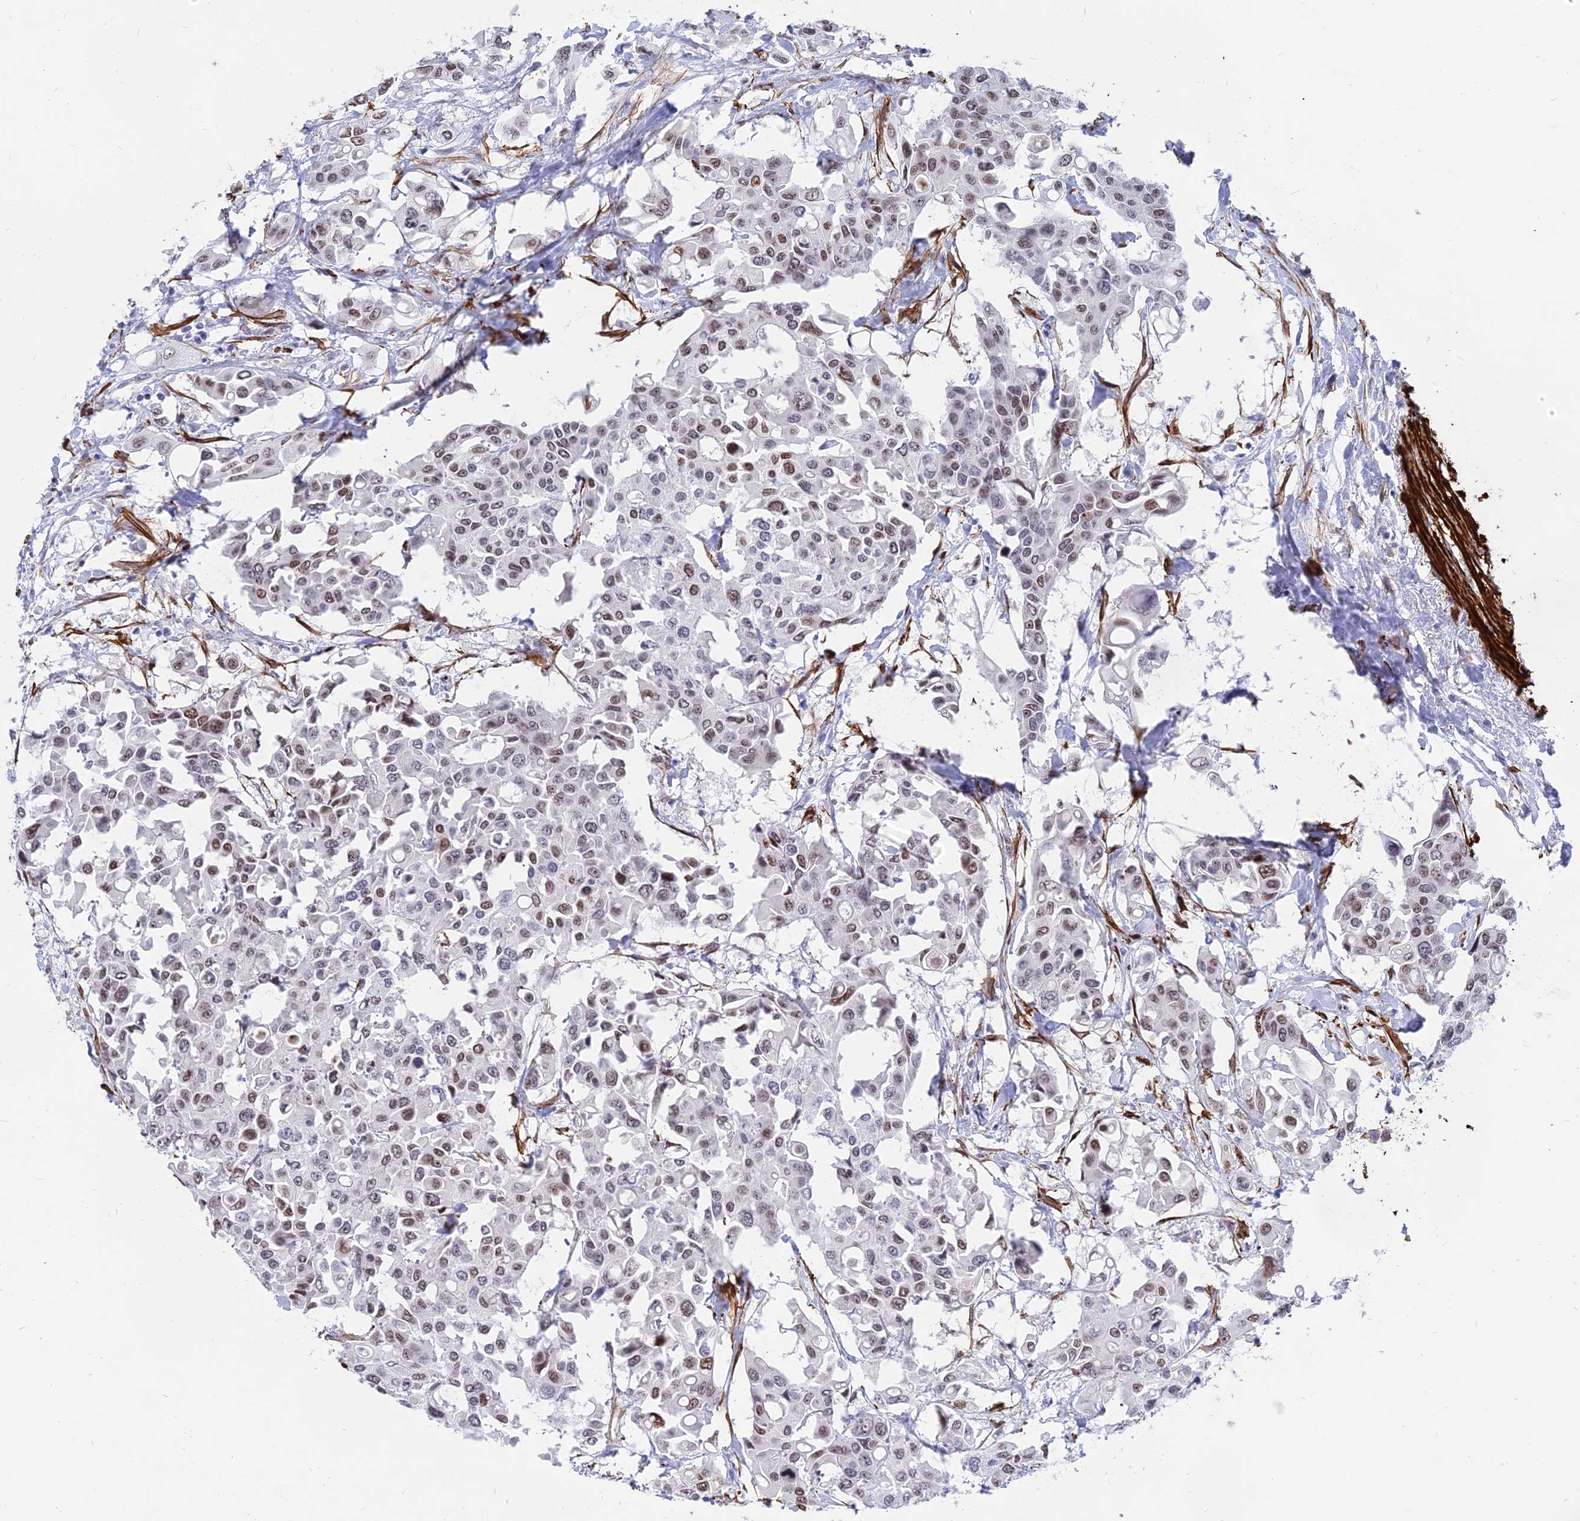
{"staining": {"intensity": "moderate", "quantity": "25%-75%", "location": "nuclear"}, "tissue": "colorectal cancer", "cell_type": "Tumor cells", "image_type": "cancer", "snomed": [{"axis": "morphology", "description": "Adenocarcinoma, NOS"}, {"axis": "topography", "description": "Colon"}], "caption": "Colorectal adenocarcinoma stained with DAB immunohistochemistry displays medium levels of moderate nuclear staining in approximately 25%-75% of tumor cells.", "gene": "CENPV", "patient": {"sex": "male", "age": 77}}